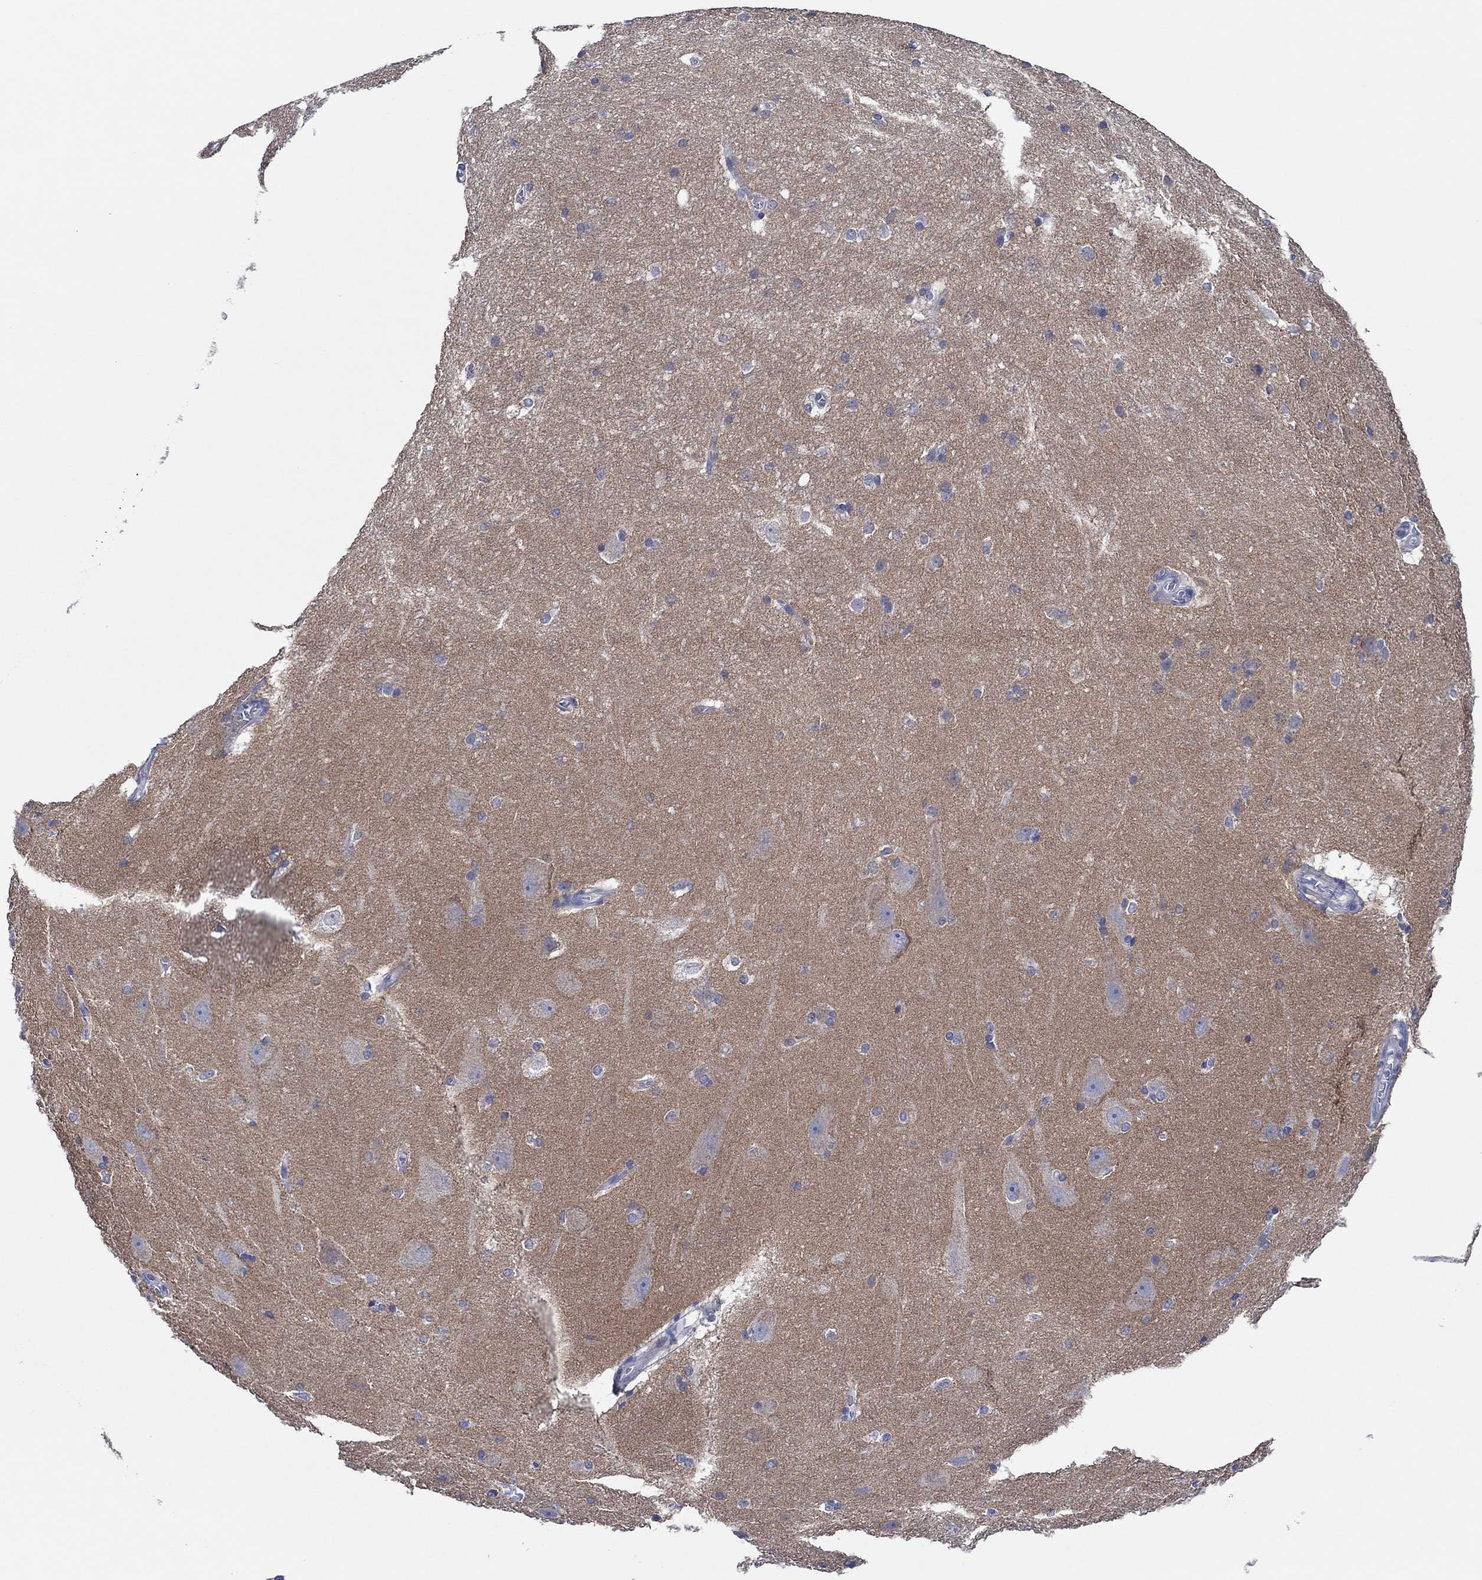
{"staining": {"intensity": "negative", "quantity": "none", "location": "none"}, "tissue": "hippocampus", "cell_type": "Glial cells", "image_type": "normal", "snomed": [{"axis": "morphology", "description": "Normal tissue, NOS"}, {"axis": "topography", "description": "Cerebral cortex"}, {"axis": "topography", "description": "Hippocampus"}], "caption": "Human hippocampus stained for a protein using IHC exhibits no expression in glial cells.", "gene": "PRRT3", "patient": {"sex": "female", "age": 19}}